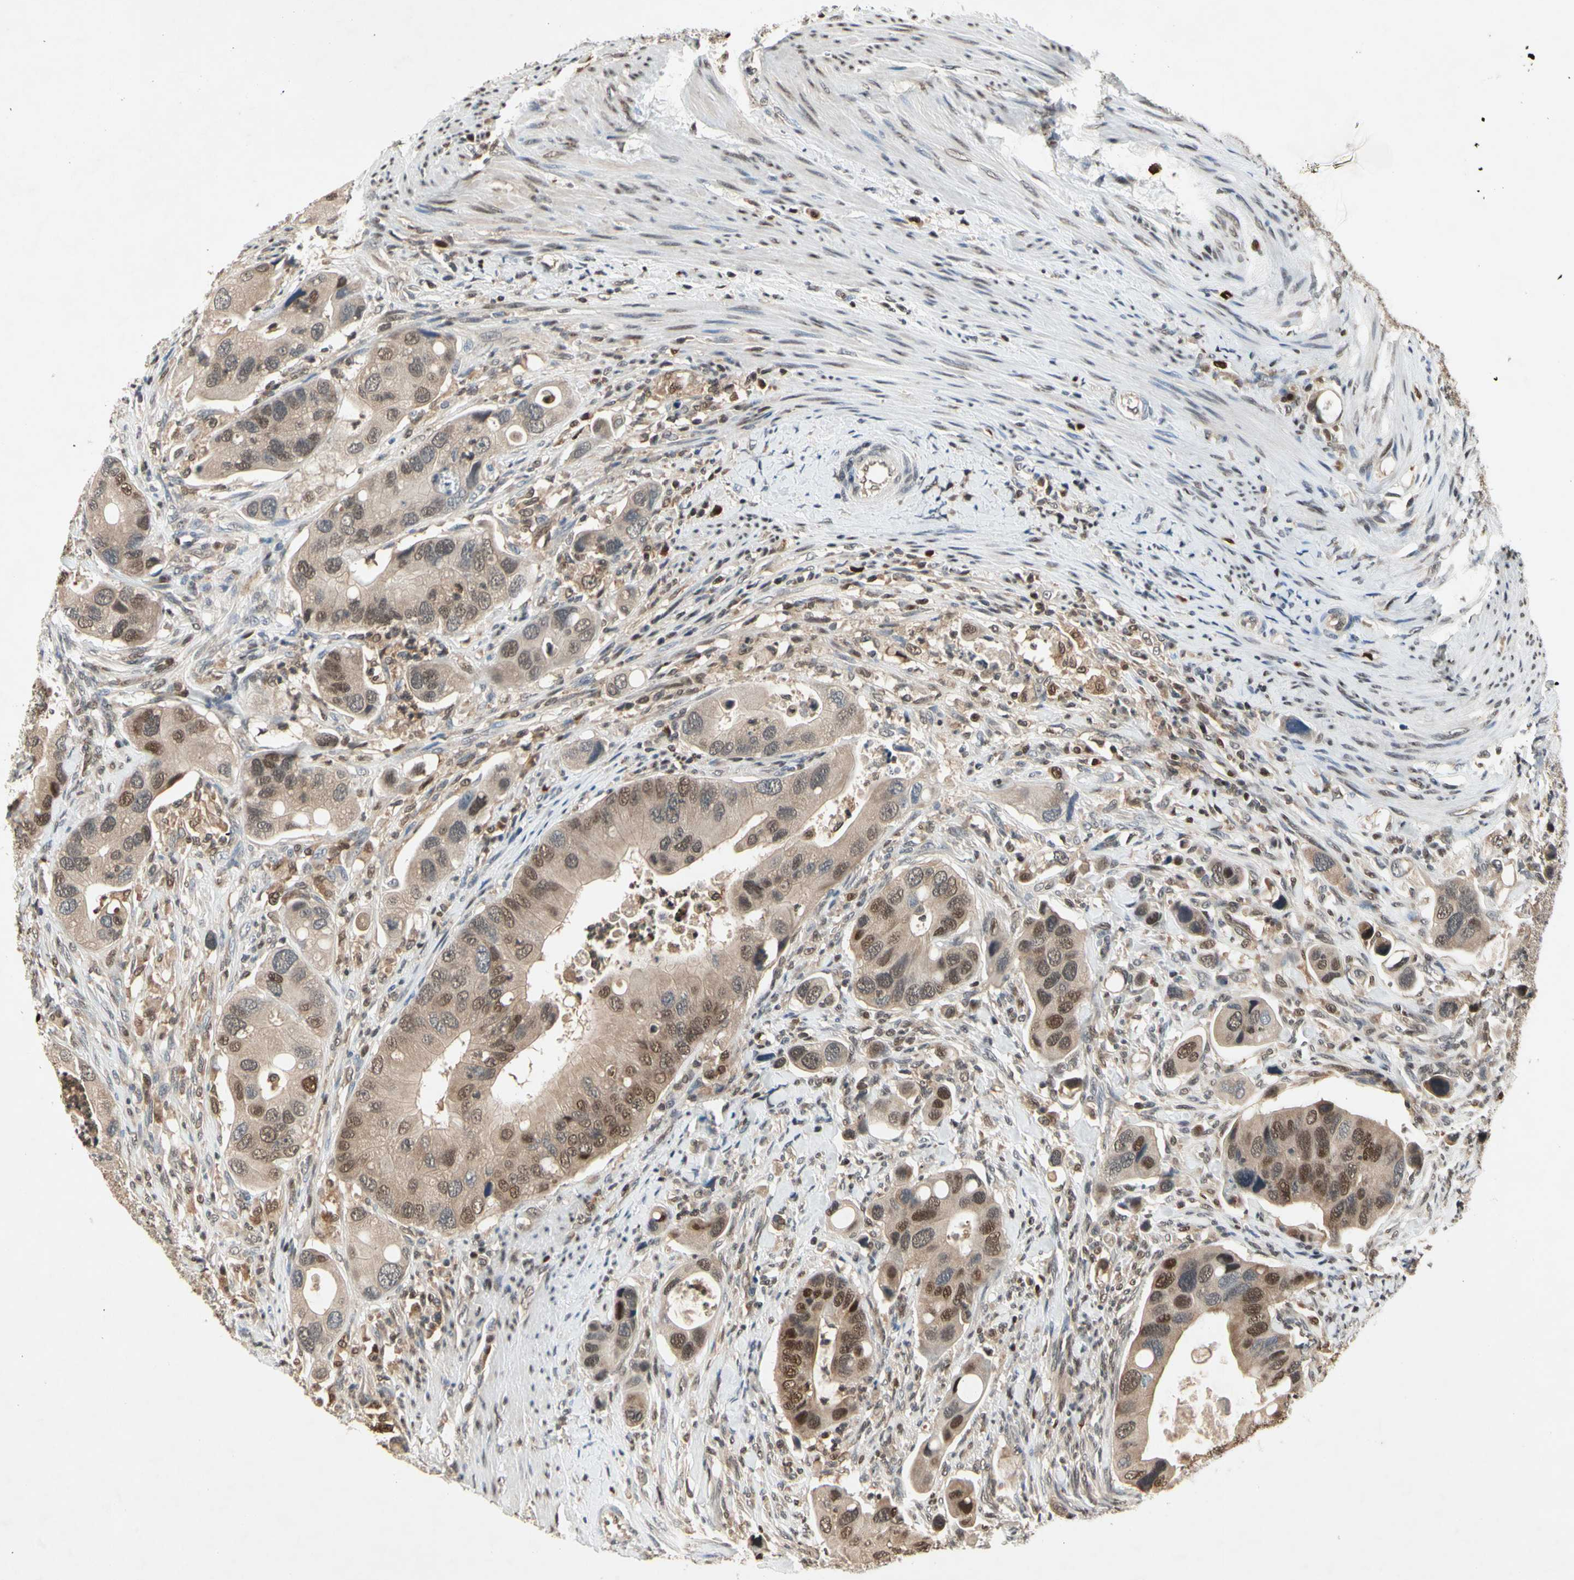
{"staining": {"intensity": "weak", "quantity": ">75%", "location": "cytoplasmic/membranous"}, "tissue": "colorectal cancer", "cell_type": "Tumor cells", "image_type": "cancer", "snomed": [{"axis": "morphology", "description": "Adenocarcinoma, NOS"}, {"axis": "topography", "description": "Rectum"}], "caption": "Approximately >75% of tumor cells in human colorectal cancer reveal weak cytoplasmic/membranous protein expression as visualized by brown immunohistochemical staining.", "gene": "GSR", "patient": {"sex": "female", "age": 57}}